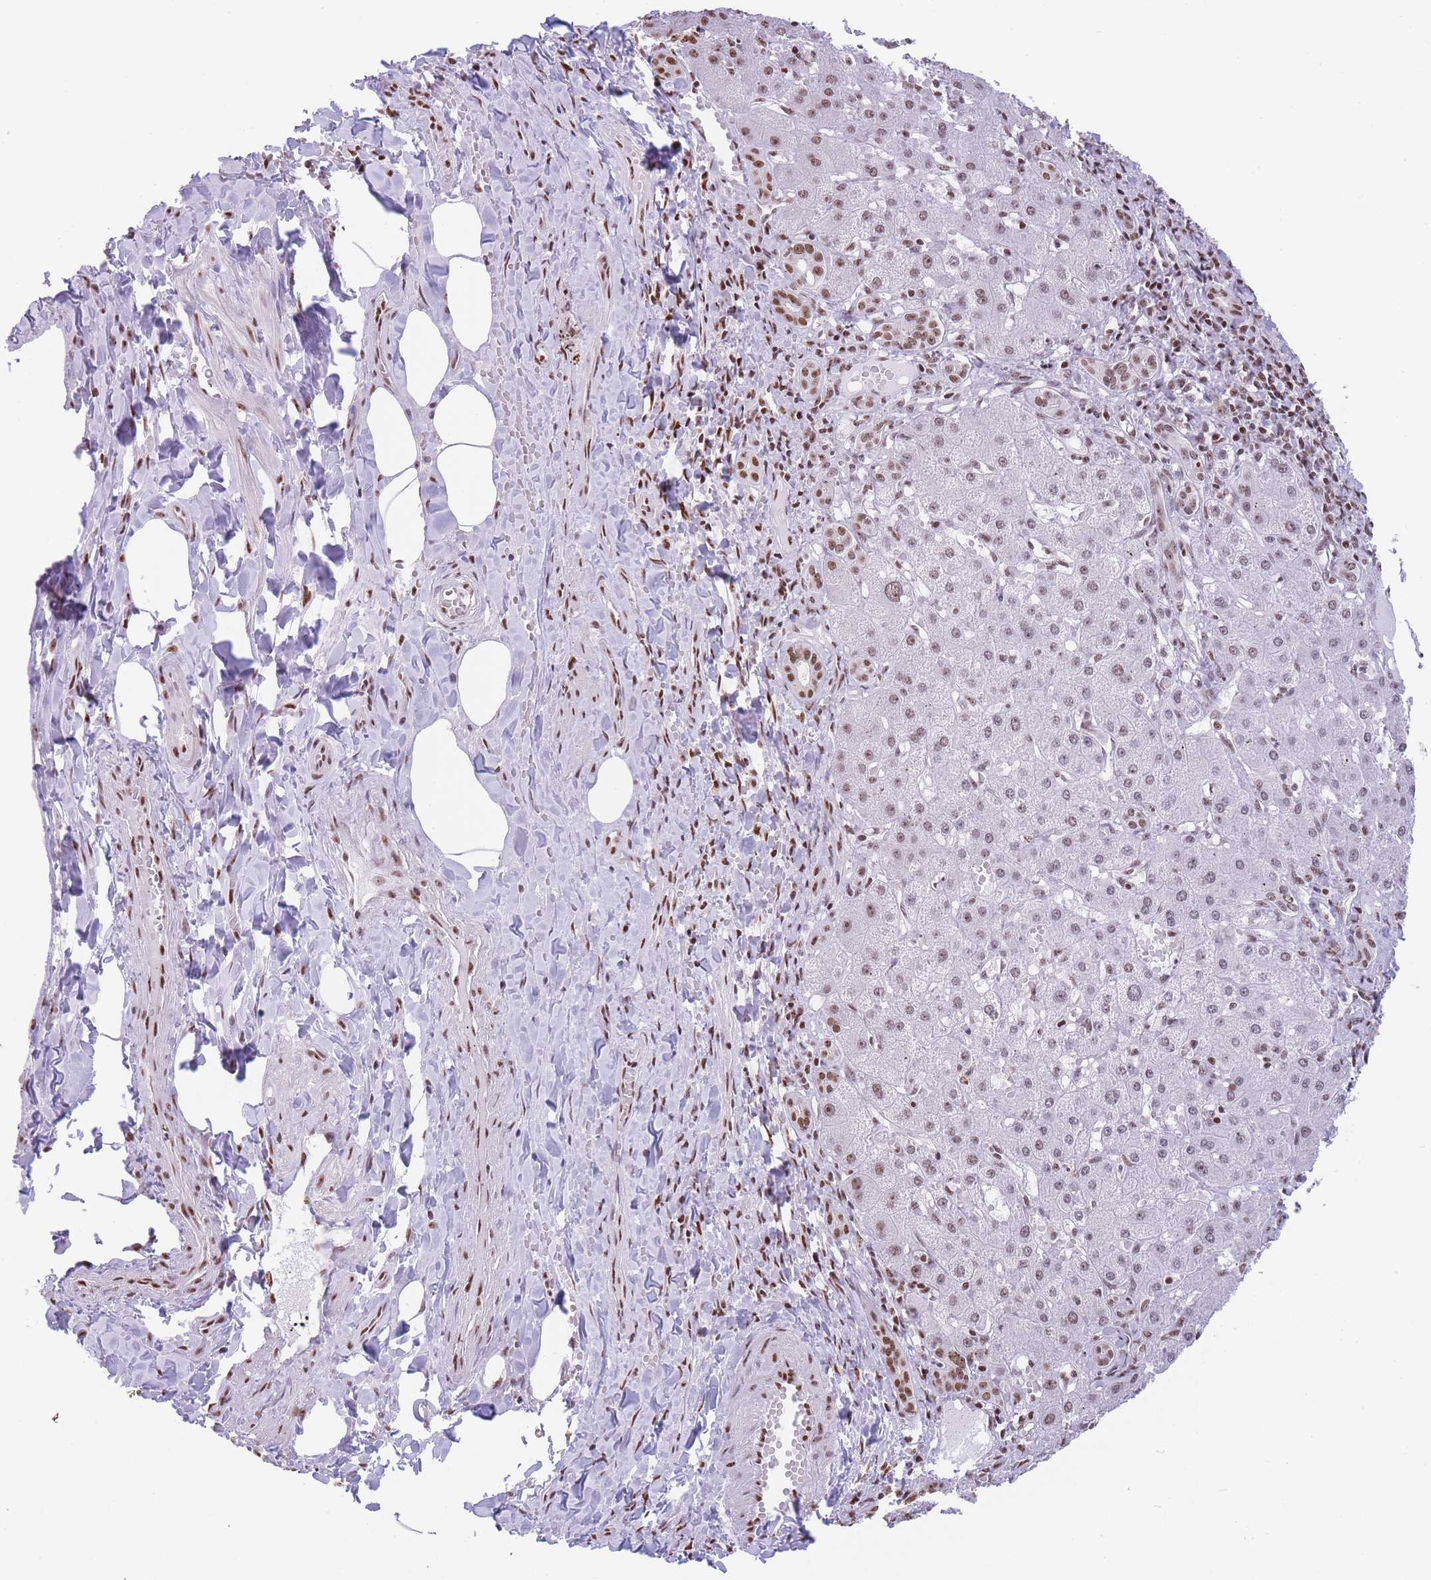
{"staining": {"intensity": "weak", "quantity": "<25%", "location": "nuclear"}, "tissue": "liver cancer", "cell_type": "Tumor cells", "image_type": "cancer", "snomed": [{"axis": "morphology", "description": "Cholangiocarcinoma"}, {"axis": "topography", "description": "Liver"}], "caption": "IHC image of neoplastic tissue: liver cancer stained with DAB exhibits no significant protein positivity in tumor cells.", "gene": "EVC2", "patient": {"sex": "male", "age": 59}}